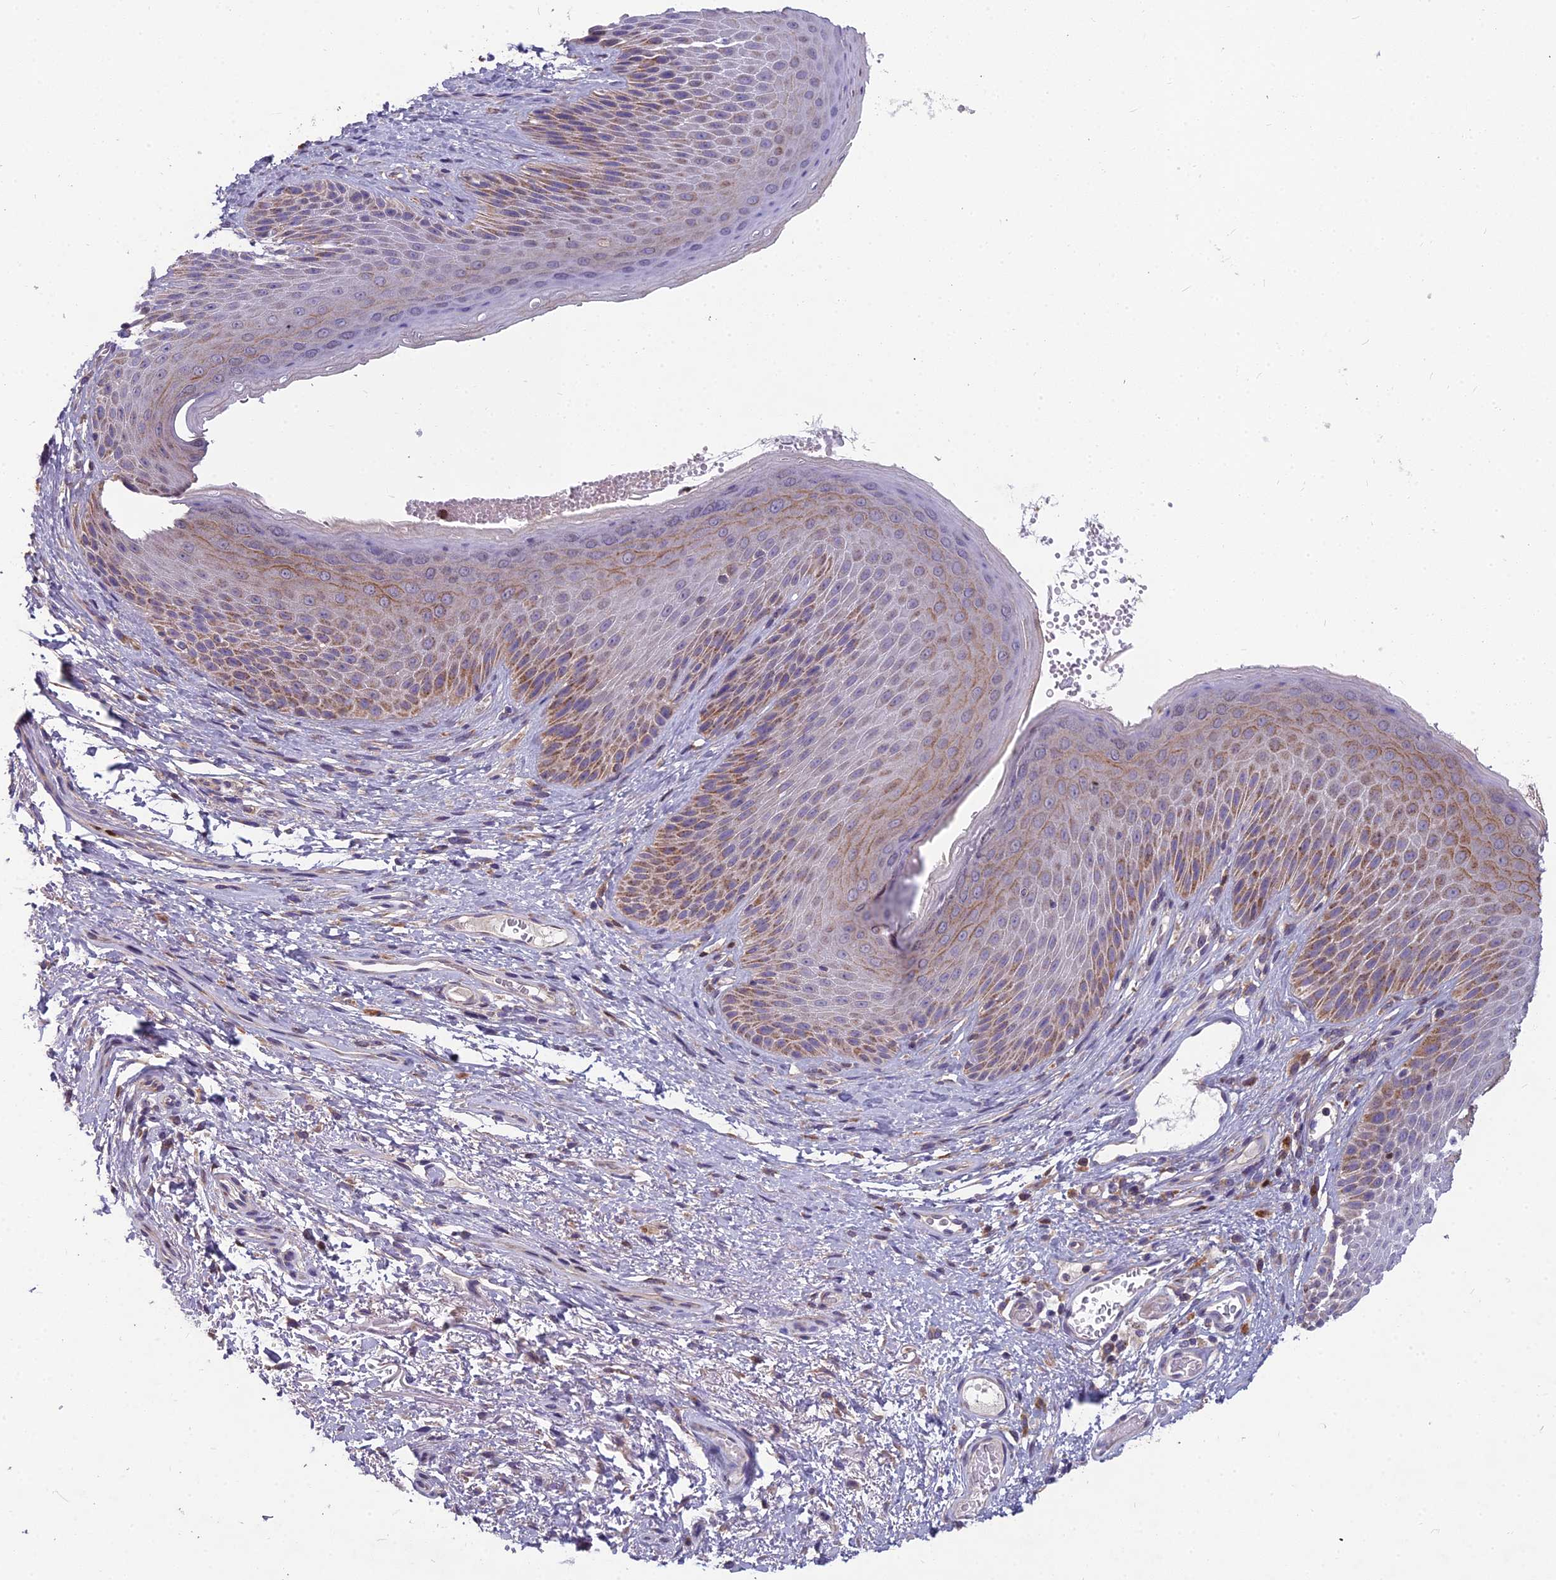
{"staining": {"intensity": "moderate", "quantity": "25%-75%", "location": "cytoplasmic/membranous"}, "tissue": "skin", "cell_type": "Epidermal cells", "image_type": "normal", "snomed": [{"axis": "morphology", "description": "Normal tissue, NOS"}, {"axis": "topography", "description": "Anal"}], "caption": "Immunohistochemical staining of normal skin exhibits medium levels of moderate cytoplasmic/membranous expression in about 25%-75% of epidermal cells.", "gene": "ENSG00000188897", "patient": {"sex": "male", "age": 74}}